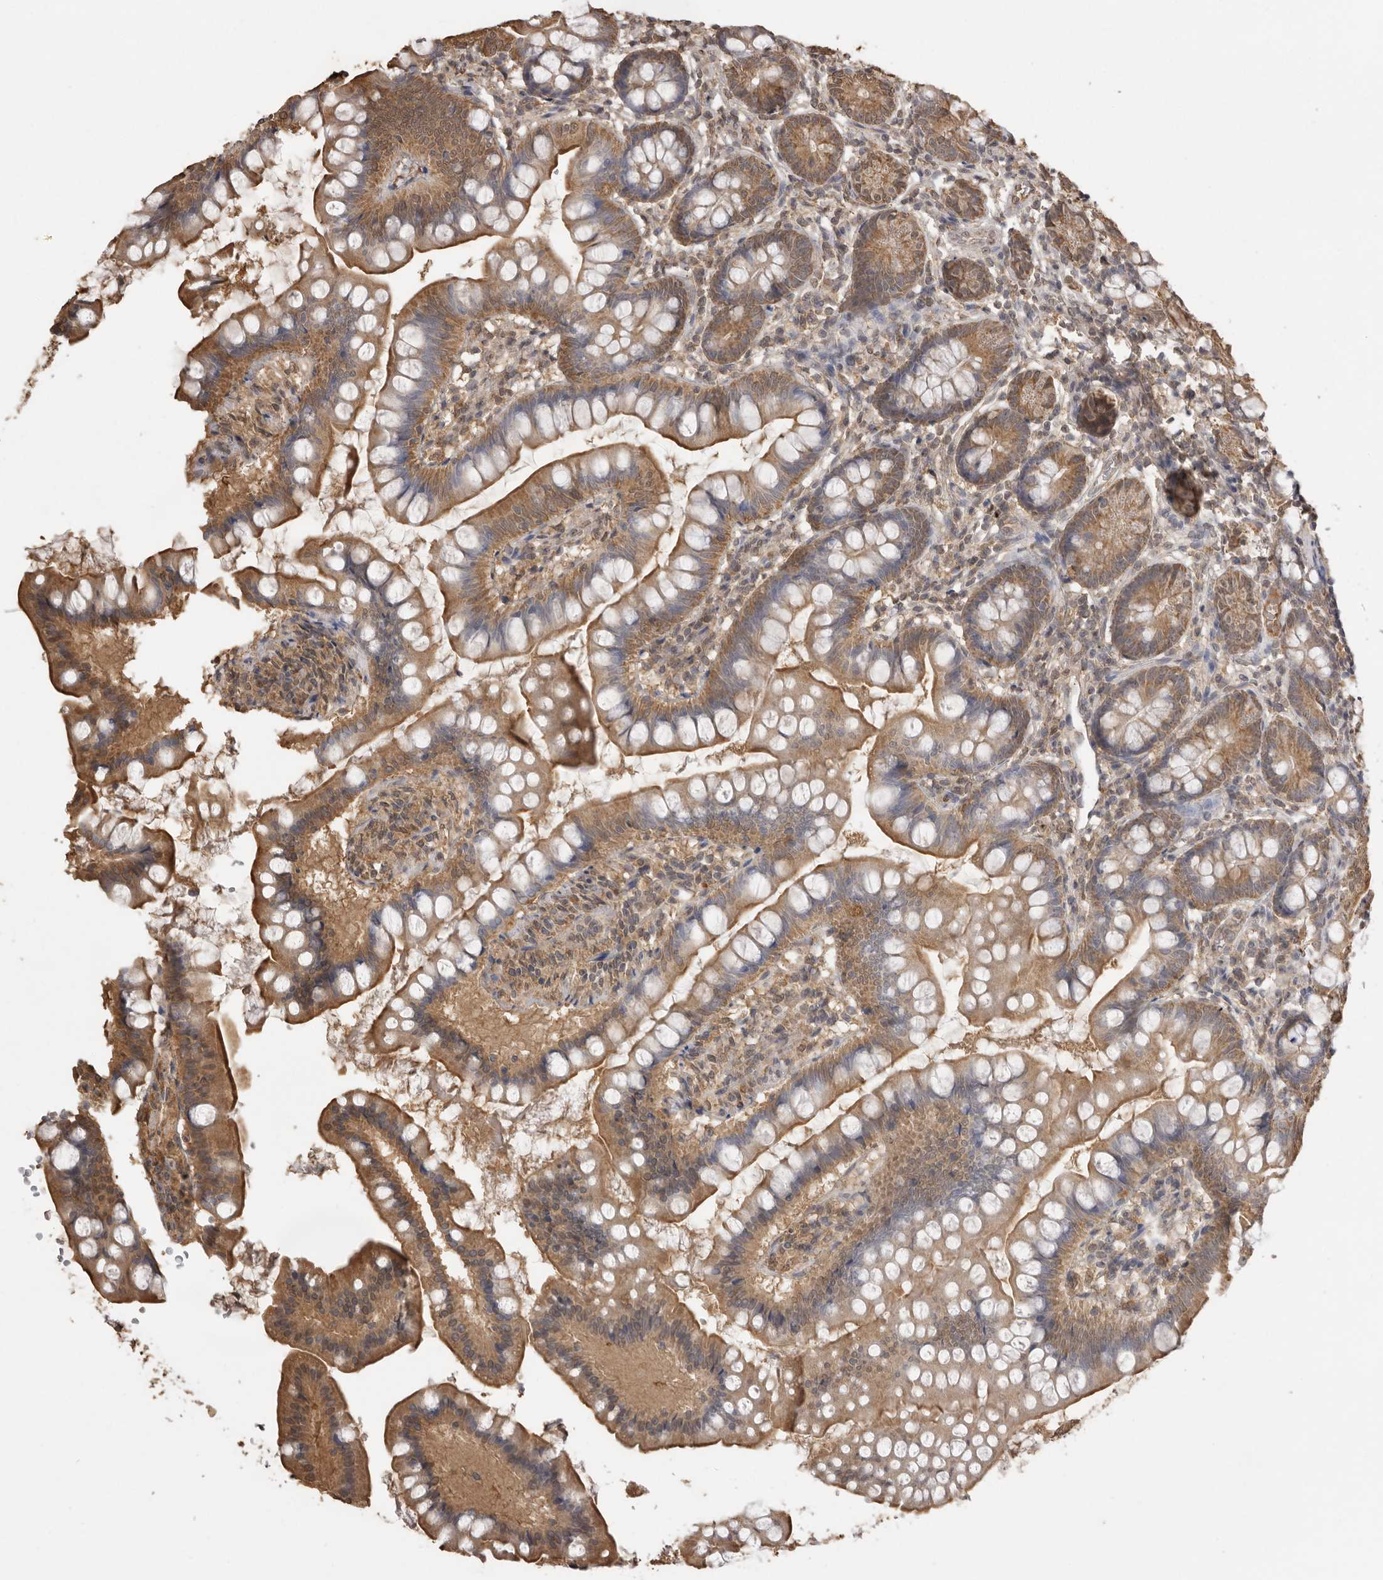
{"staining": {"intensity": "moderate", "quantity": ">75%", "location": "cytoplasmic/membranous"}, "tissue": "small intestine", "cell_type": "Glandular cells", "image_type": "normal", "snomed": [{"axis": "morphology", "description": "Normal tissue, NOS"}, {"axis": "topography", "description": "Small intestine"}], "caption": "Protein staining of unremarkable small intestine displays moderate cytoplasmic/membranous positivity in about >75% of glandular cells. (brown staining indicates protein expression, while blue staining denotes nuclei).", "gene": "JAG2", "patient": {"sex": "male", "age": 7}}